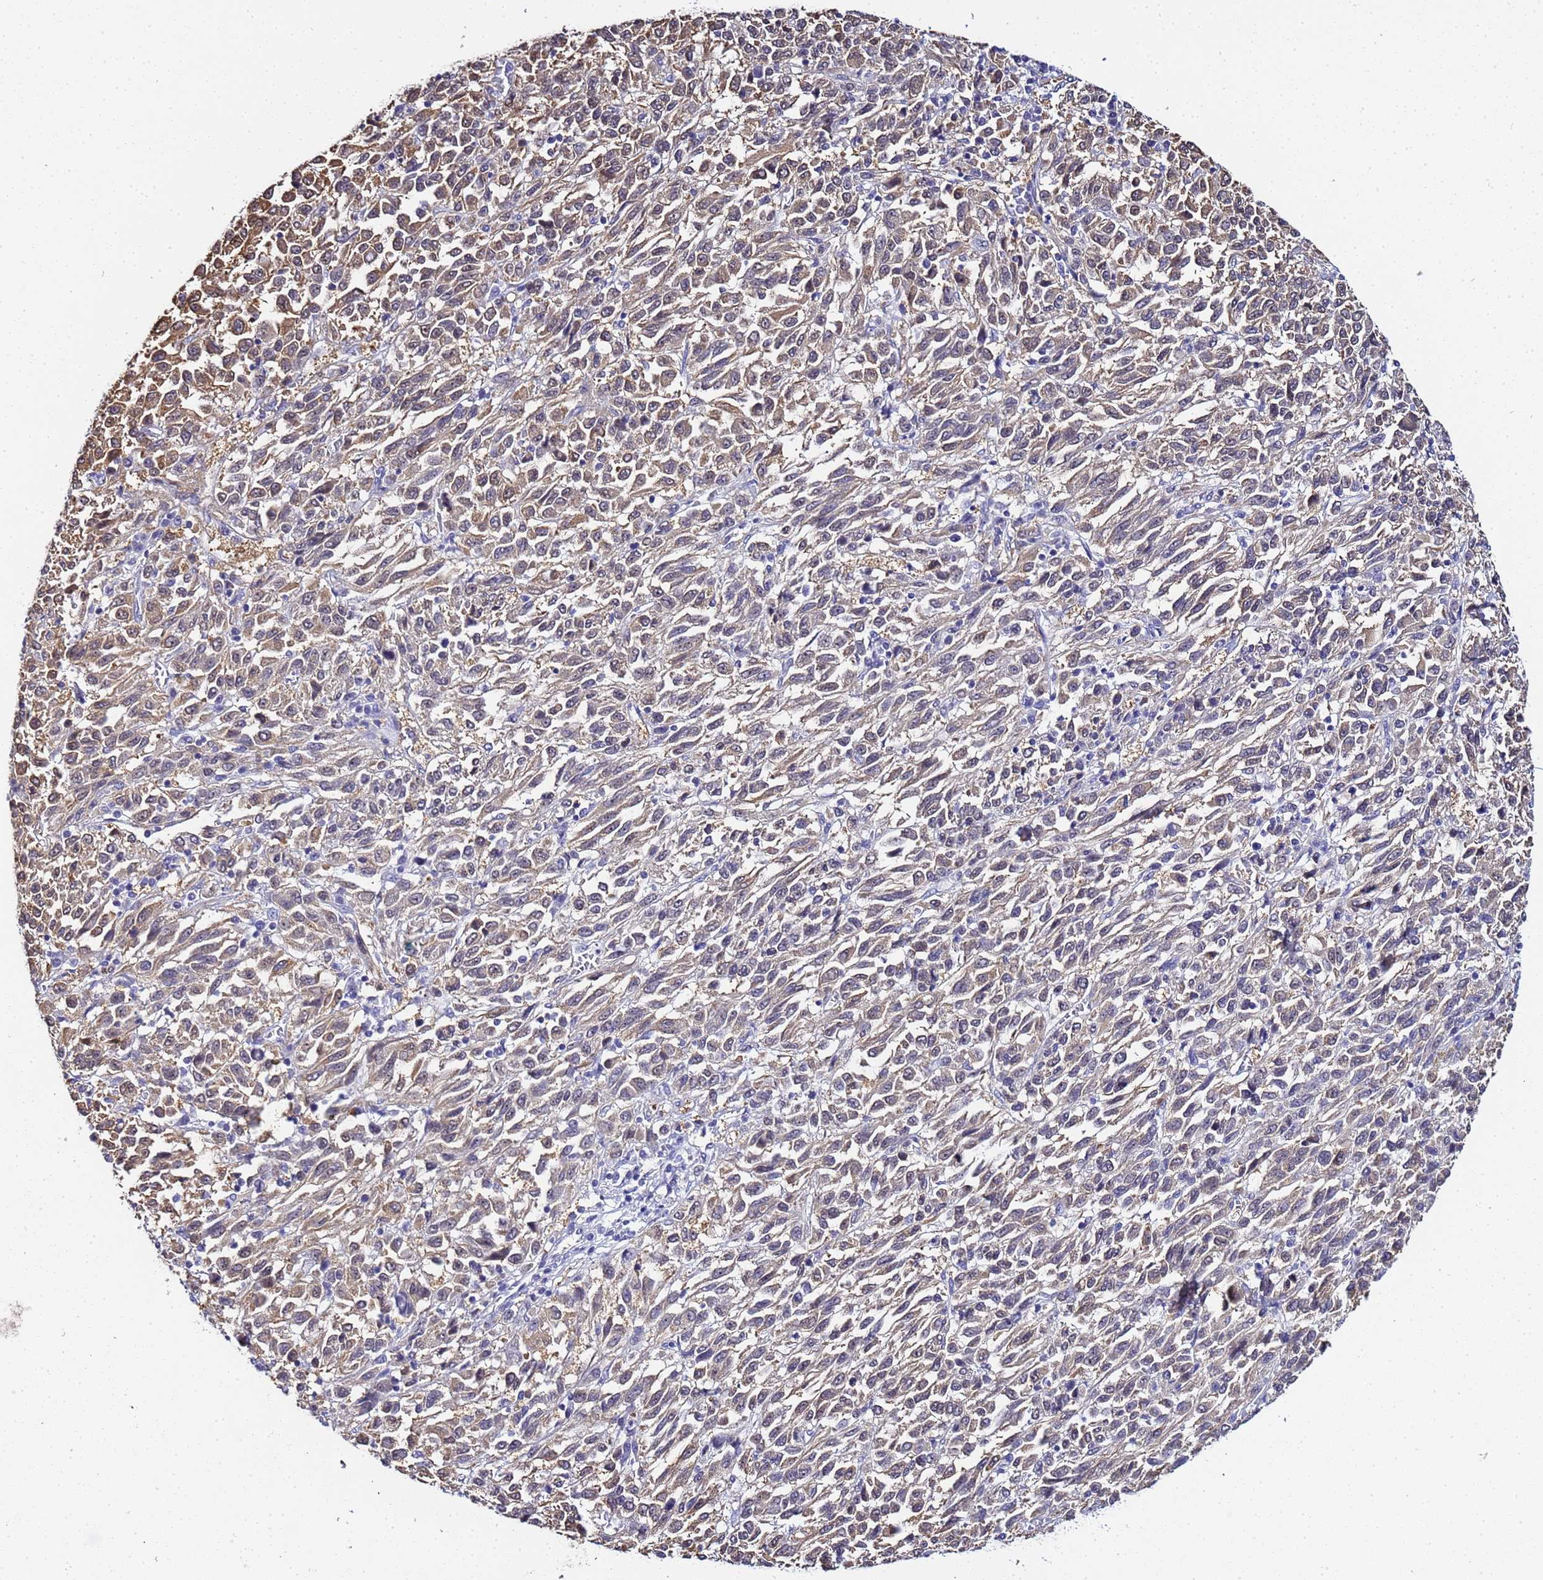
{"staining": {"intensity": "moderate", "quantity": "<25%", "location": "cytoplasmic/membranous,nuclear"}, "tissue": "melanoma", "cell_type": "Tumor cells", "image_type": "cancer", "snomed": [{"axis": "morphology", "description": "Malignant melanoma, Metastatic site"}, {"axis": "topography", "description": "Lung"}], "caption": "Tumor cells display low levels of moderate cytoplasmic/membranous and nuclear staining in about <25% of cells in melanoma. Nuclei are stained in blue.", "gene": "ACTL6B", "patient": {"sex": "male", "age": 64}}